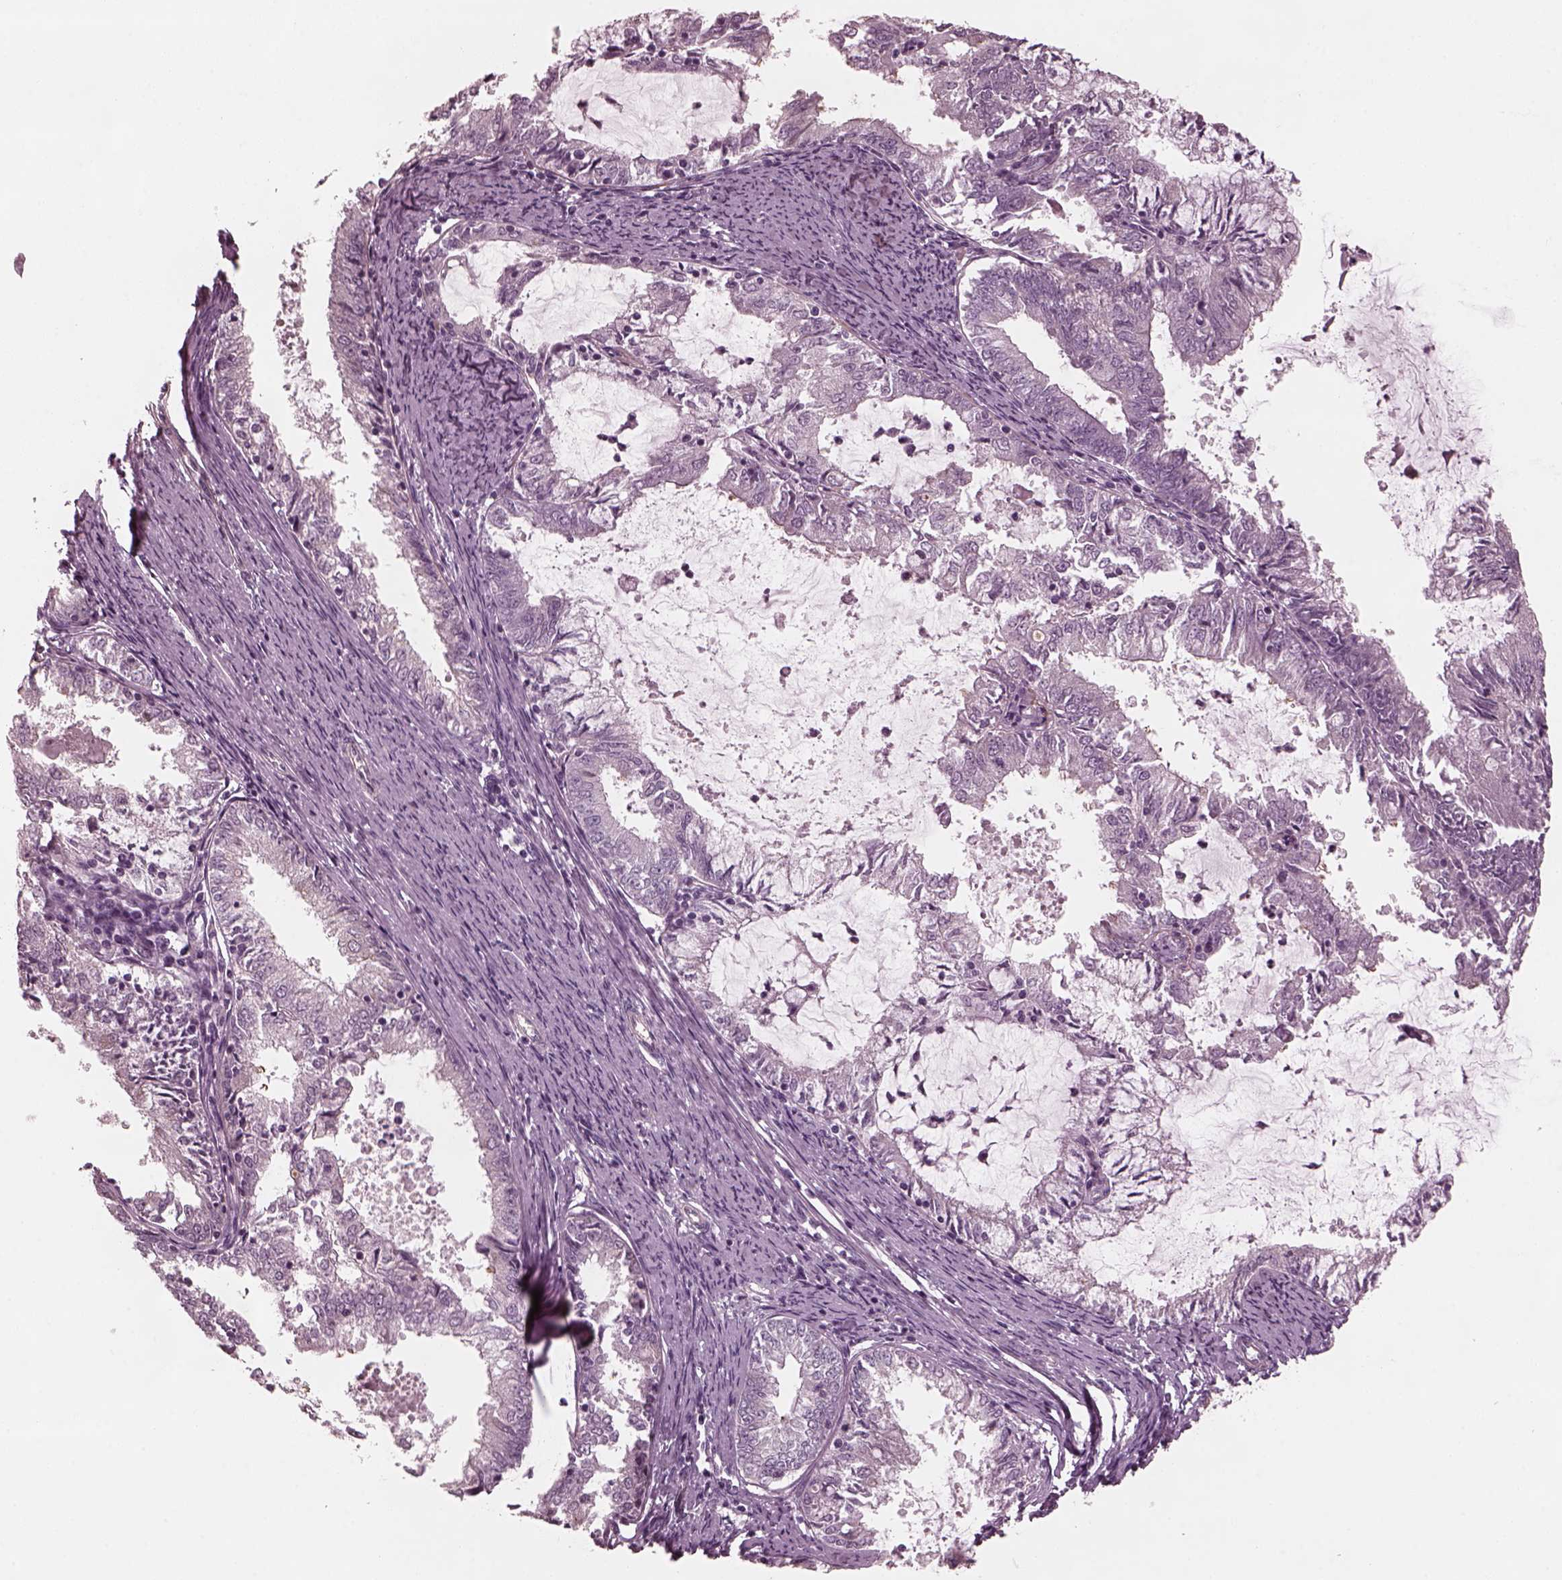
{"staining": {"intensity": "negative", "quantity": "none", "location": "none"}, "tissue": "endometrial cancer", "cell_type": "Tumor cells", "image_type": "cancer", "snomed": [{"axis": "morphology", "description": "Adenocarcinoma, NOS"}, {"axis": "topography", "description": "Endometrium"}], "caption": "A micrograph of human adenocarcinoma (endometrial) is negative for staining in tumor cells.", "gene": "KIF6", "patient": {"sex": "female", "age": 57}}